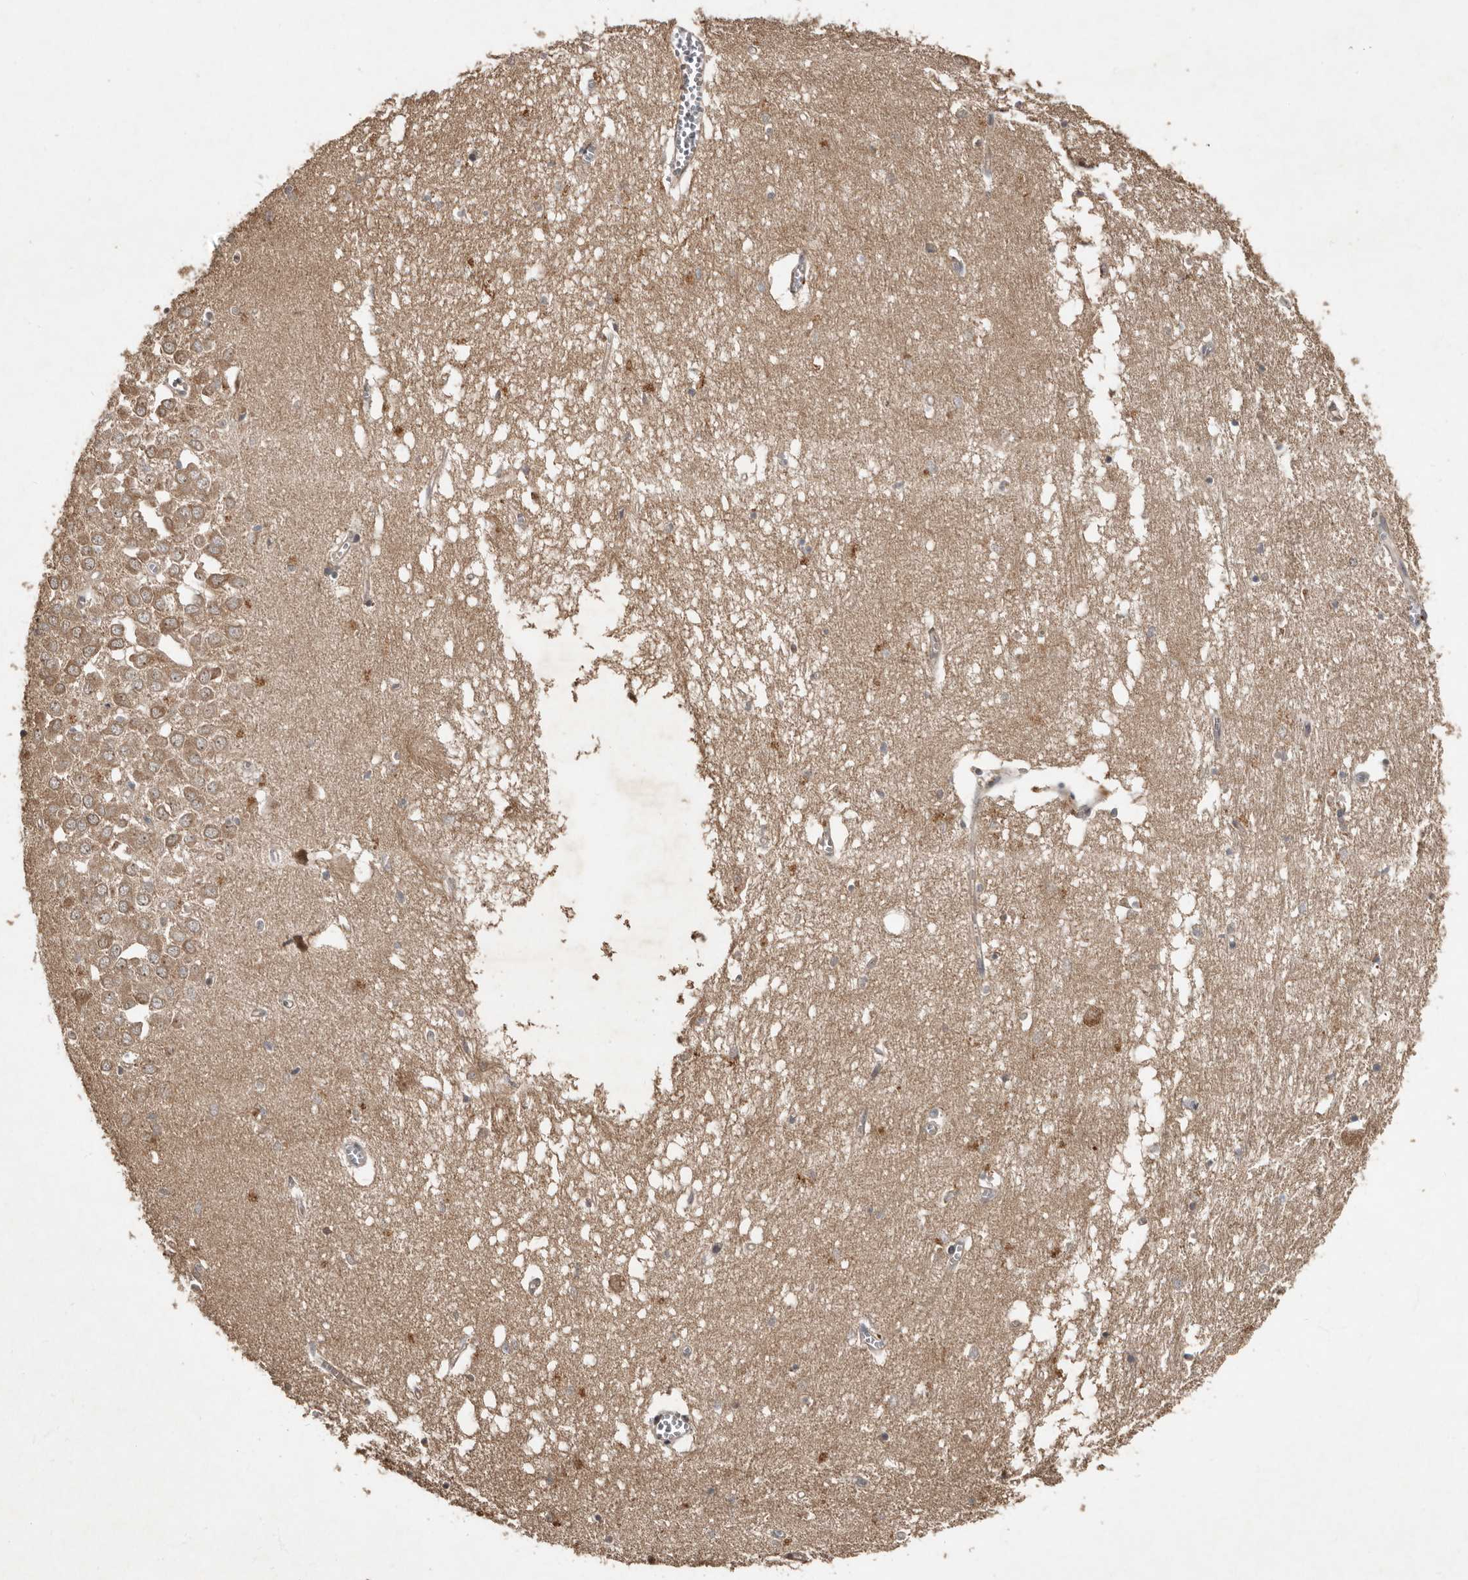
{"staining": {"intensity": "moderate", "quantity": "<25%", "location": "cytoplasmic/membranous"}, "tissue": "hippocampus", "cell_type": "Glial cells", "image_type": "normal", "snomed": [{"axis": "morphology", "description": "Normal tissue, NOS"}, {"axis": "topography", "description": "Hippocampus"}], "caption": "Human hippocampus stained for a protein (brown) reveals moderate cytoplasmic/membranous positive positivity in about <25% of glial cells.", "gene": "KIF26B", "patient": {"sex": "male", "age": 70}}